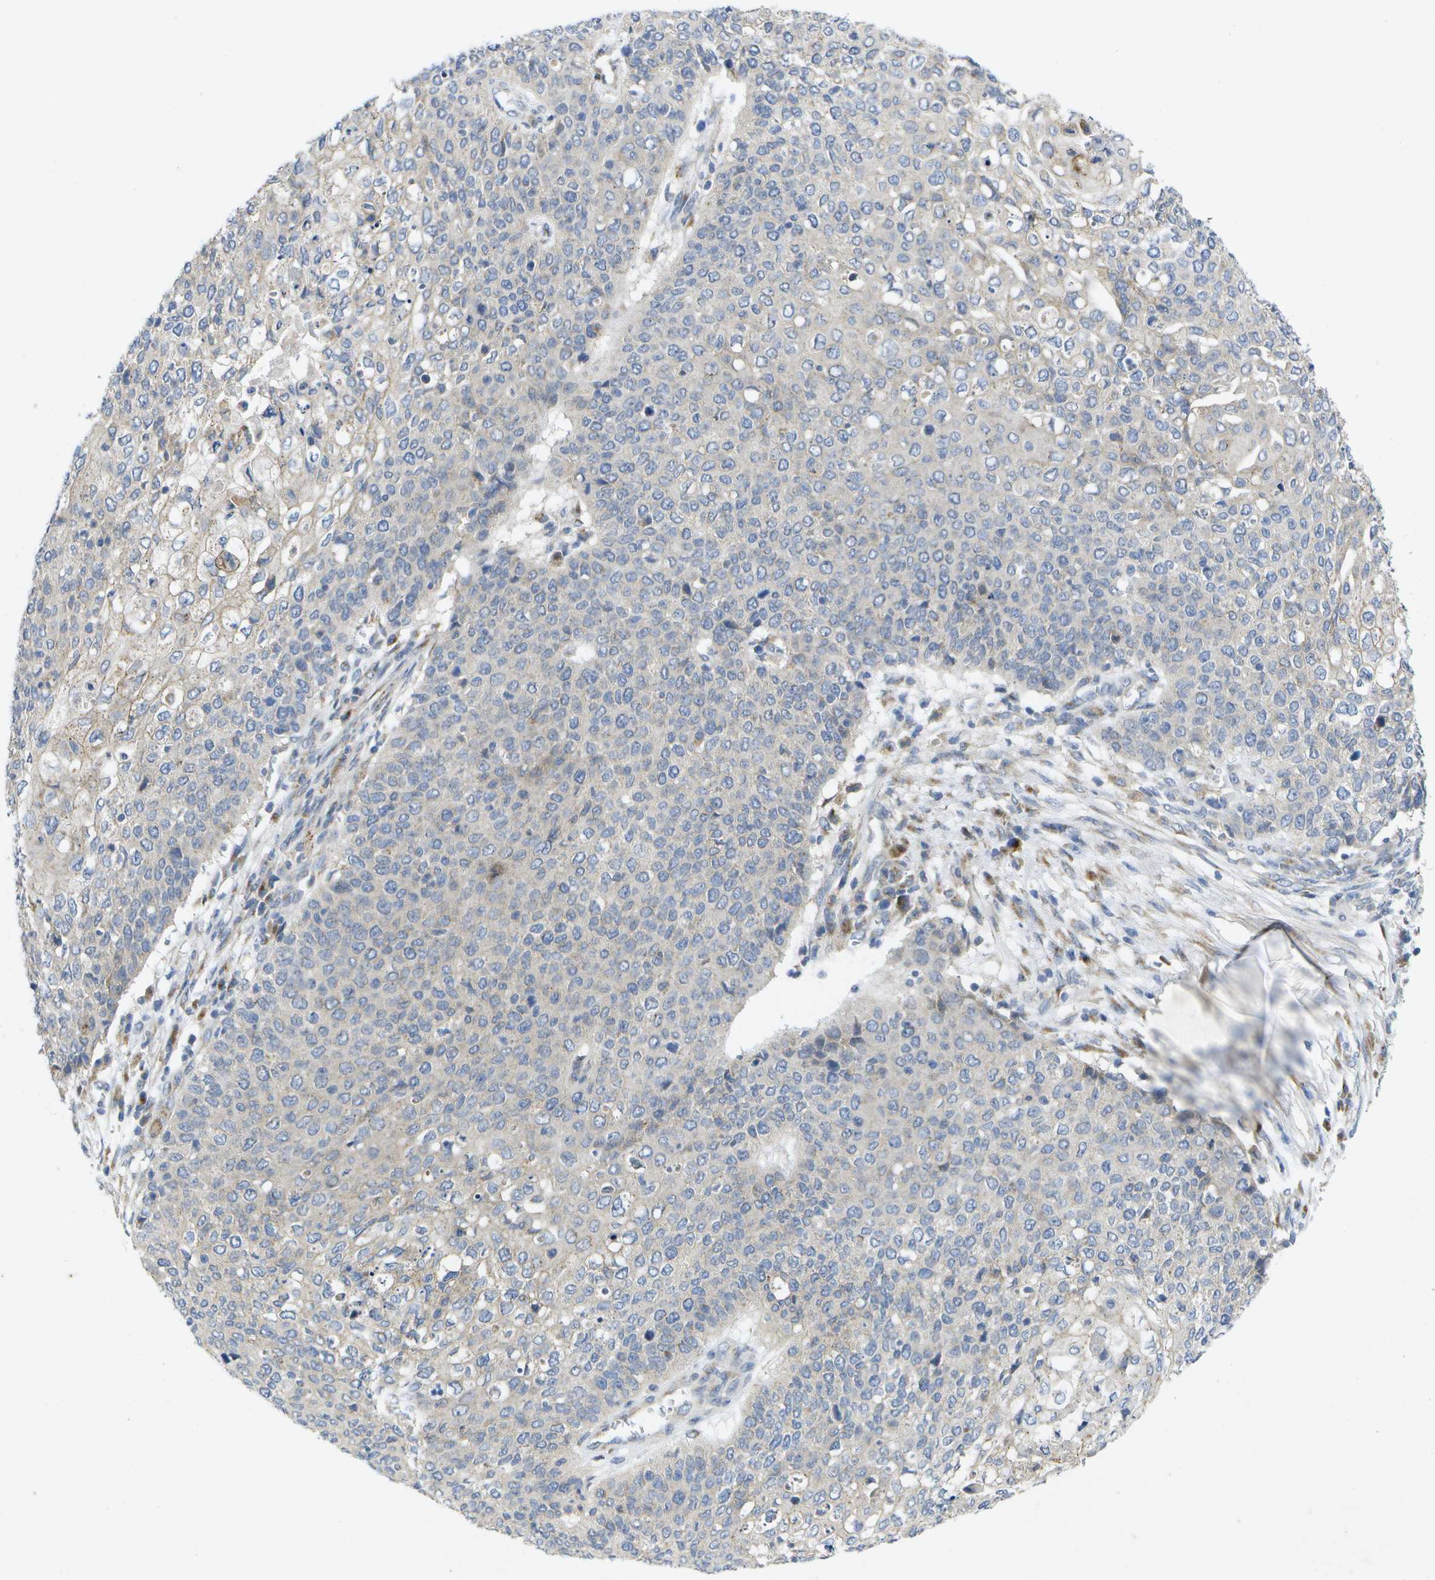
{"staining": {"intensity": "negative", "quantity": "none", "location": "none"}, "tissue": "cervical cancer", "cell_type": "Tumor cells", "image_type": "cancer", "snomed": [{"axis": "morphology", "description": "Squamous cell carcinoma, NOS"}, {"axis": "topography", "description": "Cervix"}], "caption": "A high-resolution image shows IHC staining of cervical squamous cell carcinoma, which reveals no significant expression in tumor cells.", "gene": "KDELR1", "patient": {"sex": "female", "age": 39}}